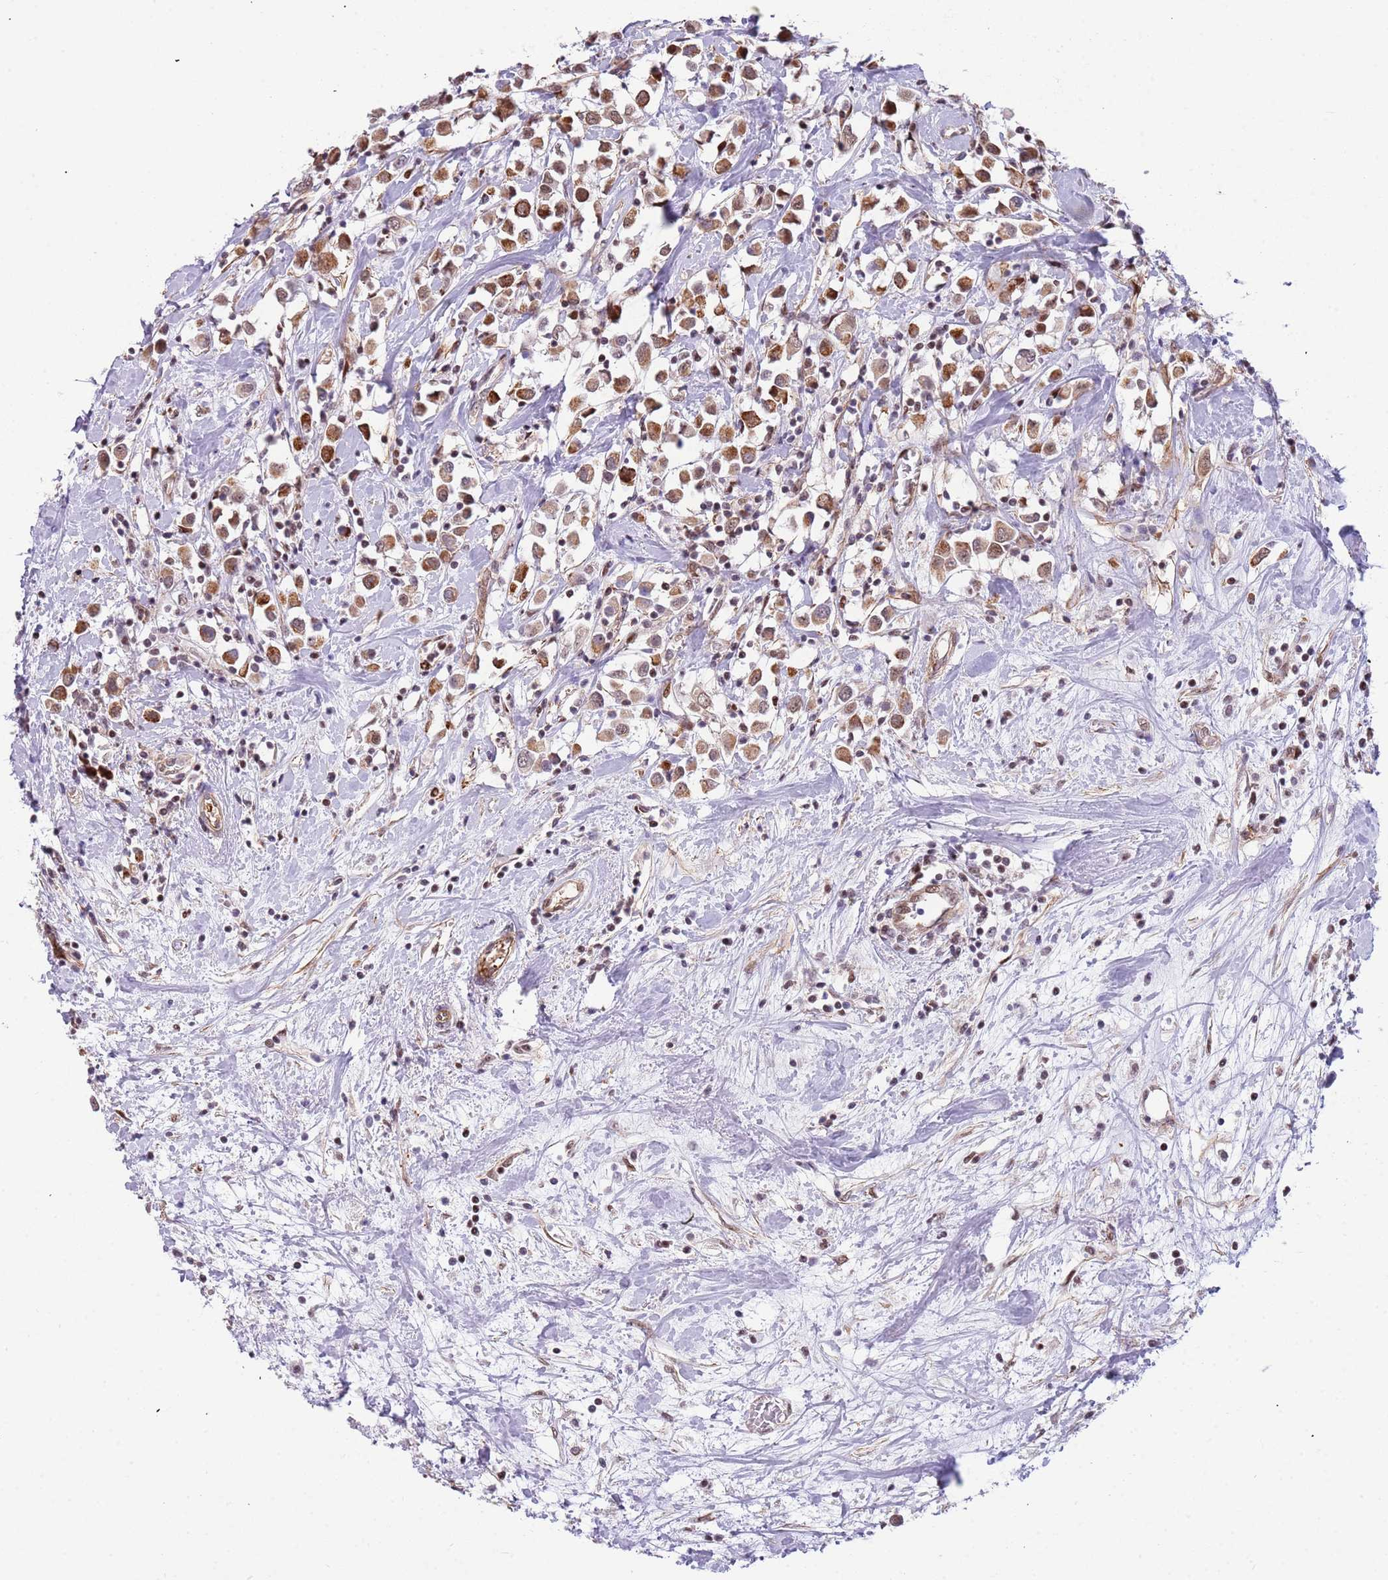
{"staining": {"intensity": "moderate", "quantity": ">75%", "location": "cytoplasmic/membranous,nuclear"}, "tissue": "breast cancer", "cell_type": "Tumor cells", "image_type": "cancer", "snomed": [{"axis": "morphology", "description": "Duct carcinoma"}, {"axis": "topography", "description": "Breast"}], "caption": "Moderate cytoplasmic/membranous and nuclear staining is identified in about >75% of tumor cells in infiltrating ductal carcinoma (breast).", "gene": "LRMDA", "patient": {"sex": "female", "age": 61}}